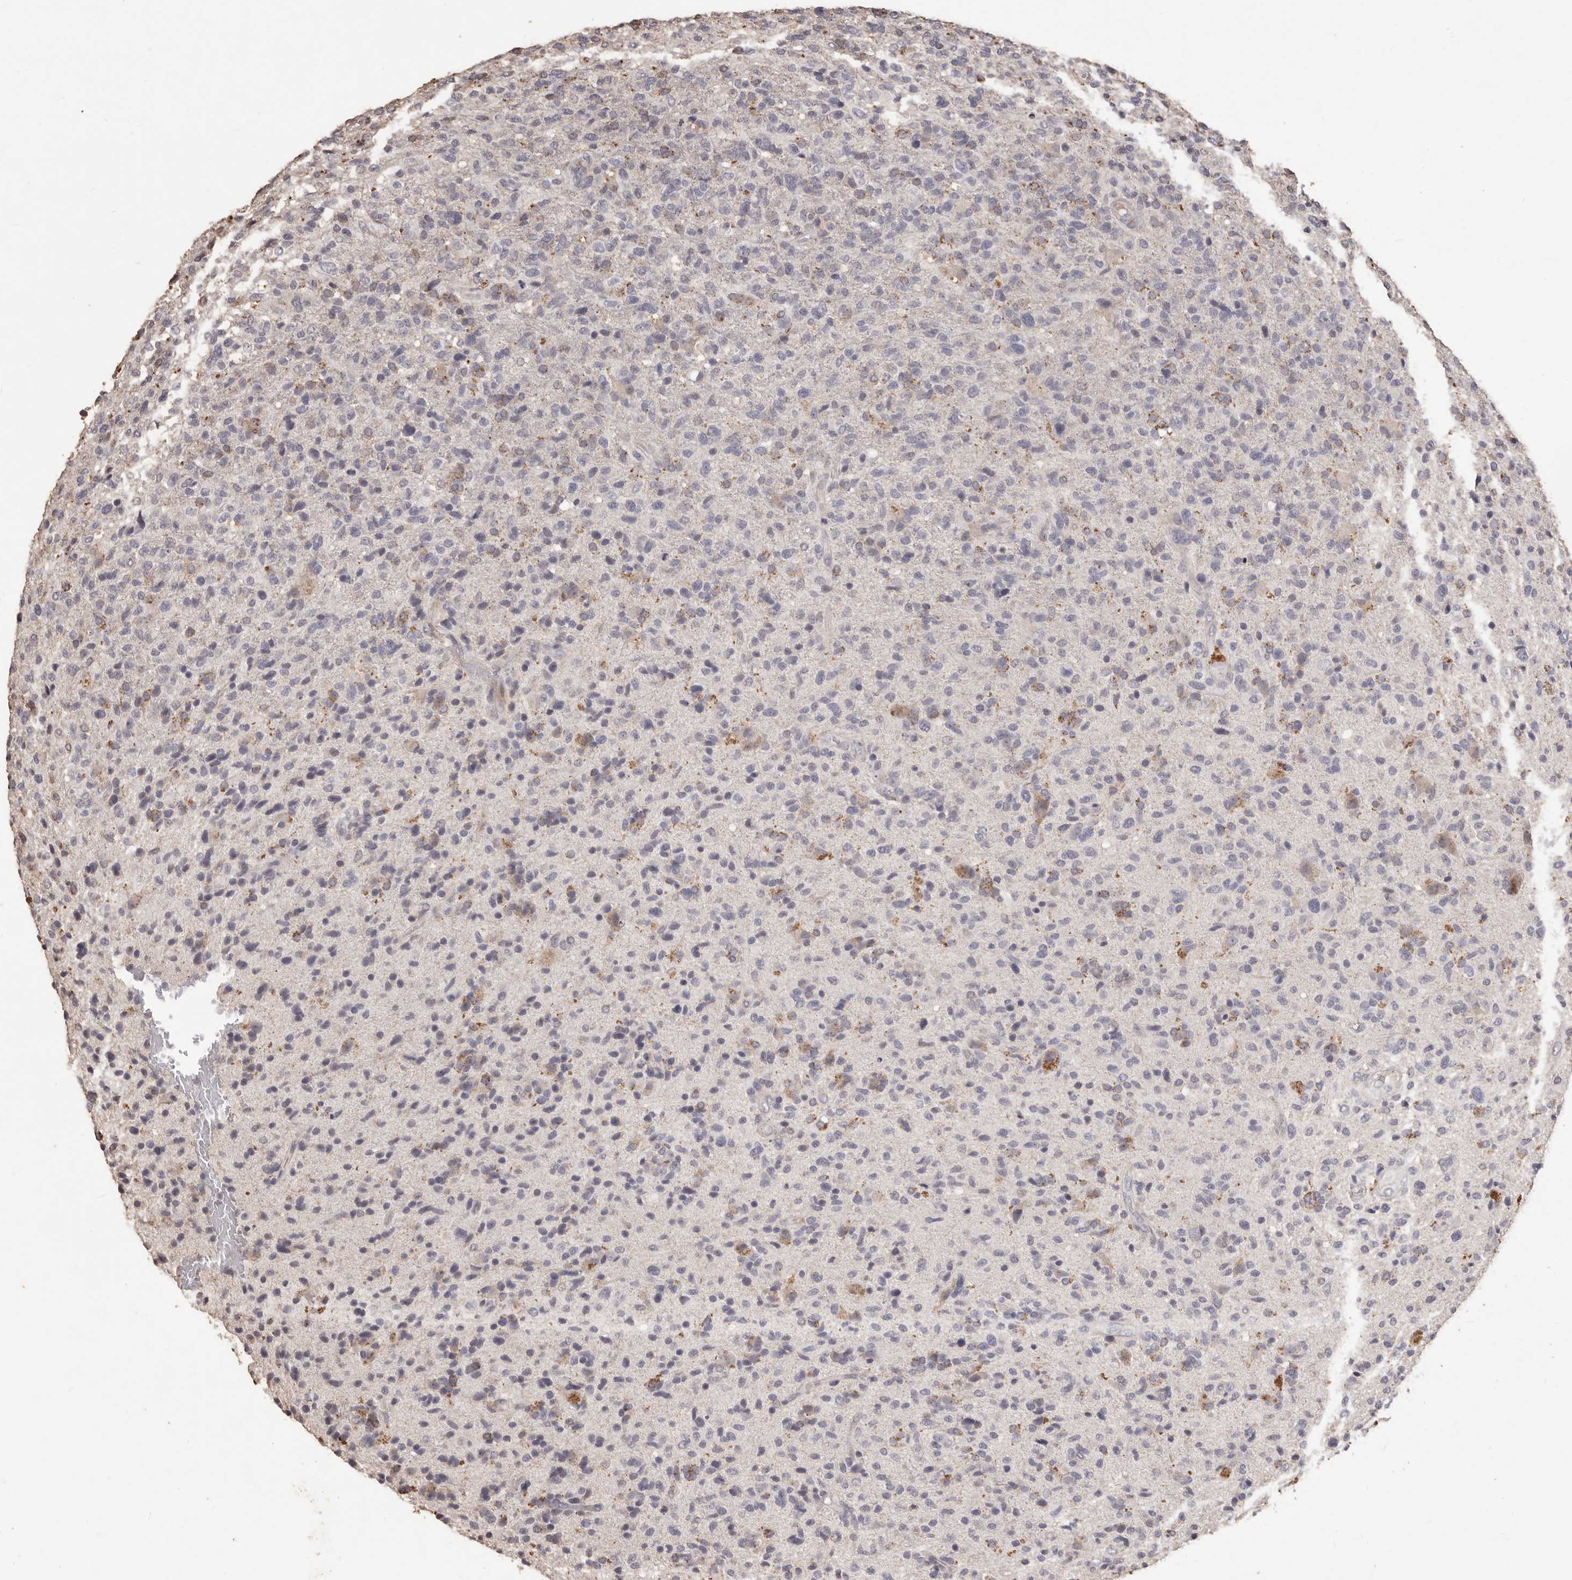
{"staining": {"intensity": "moderate", "quantity": "25%-75%", "location": "cytoplasmic/membranous"}, "tissue": "glioma", "cell_type": "Tumor cells", "image_type": "cancer", "snomed": [{"axis": "morphology", "description": "Glioma, malignant, High grade"}, {"axis": "topography", "description": "Brain"}], "caption": "Malignant high-grade glioma stained with DAB (3,3'-diaminobenzidine) IHC demonstrates medium levels of moderate cytoplasmic/membranous staining in approximately 25%-75% of tumor cells.", "gene": "PRSS27", "patient": {"sex": "male", "age": 72}}